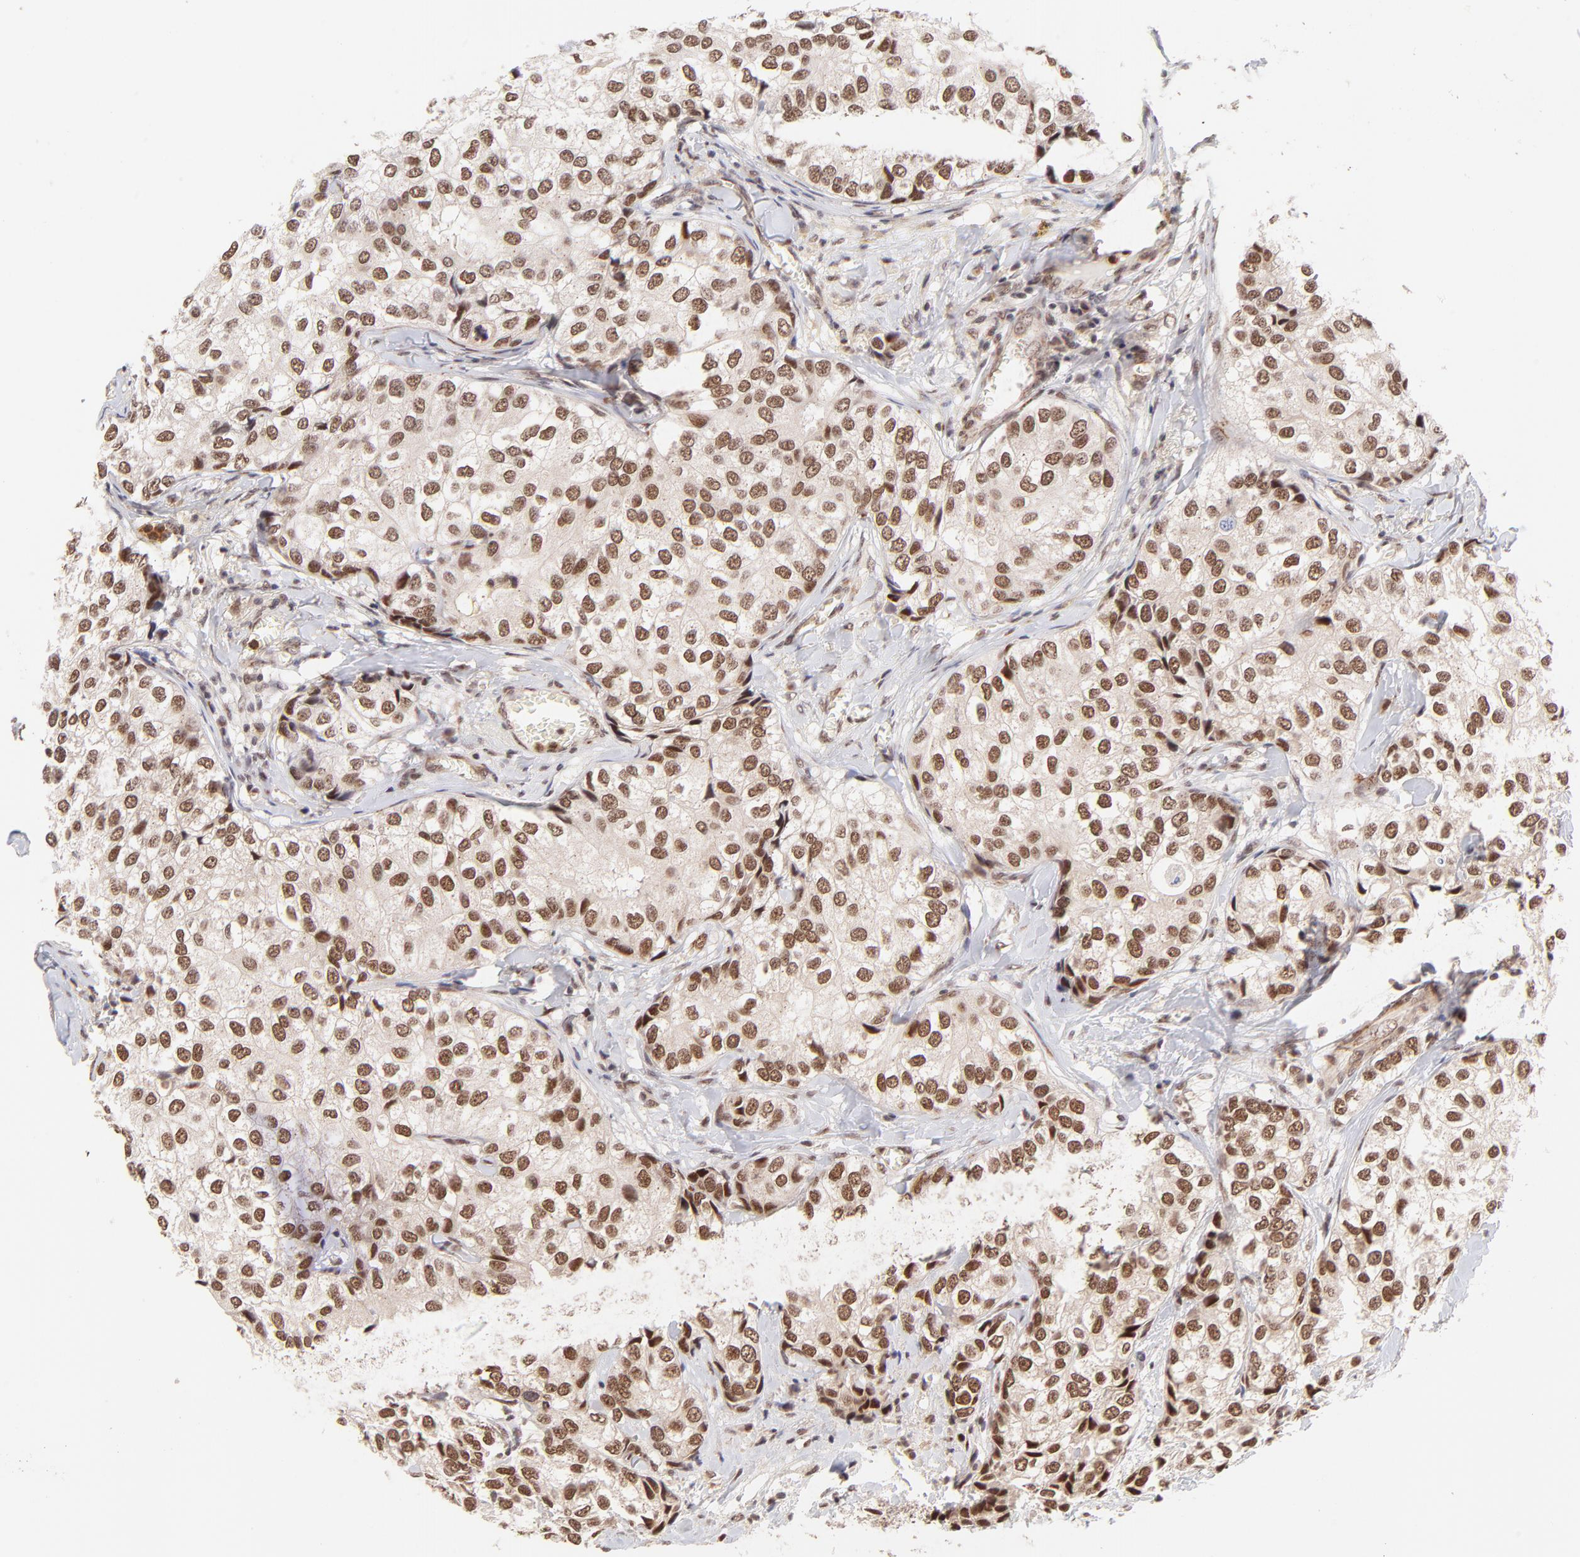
{"staining": {"intensity": "moderate", "quantity": ">75%", "location": "nuclear"}, "tissue": "breast cancer", "cell_type": "Tumor cells", "image_type": "cancer", "snomed": [{"axis": "morphology", "description": "Duct carcinoma"}, {"axis": "topography", "description": "Breast"}], "caption": "Human invasive ductal carcinoma (breast) stained with a brown dye displays moderate nuclear positive positivity in approximately >75% of tumor cells.", "gene": "MED12", "patient": {"sex": "female", "age": 68}}